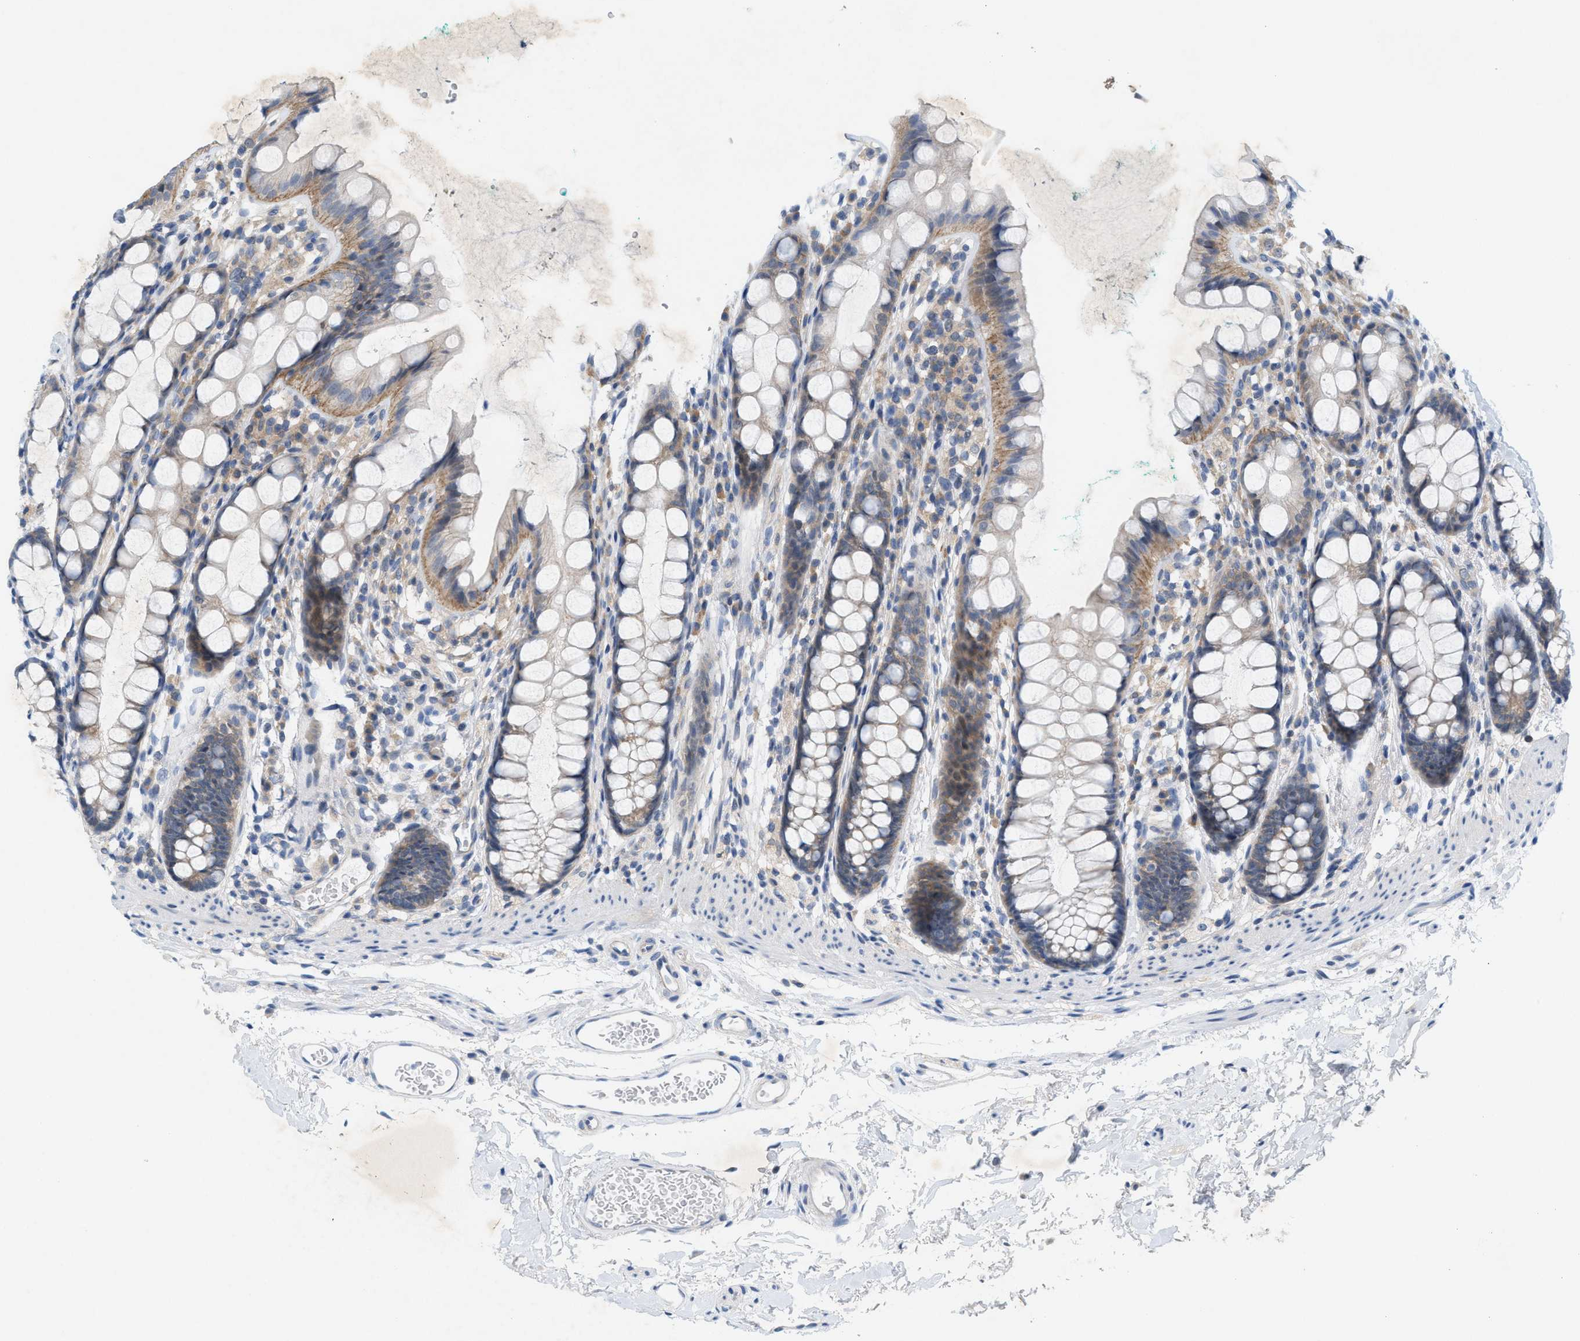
{"staining": {"intensity": "weak", "quantity": "25%-75%", "location": "cytoplasmic/membranous"}, "tissue": "rectum", "cell_type": "Glandular cells", "image_type": "normal", "snomed": [{"axis": "morphology", "description": "Normal tissue, NOS"}, {"axis": "topography", "description": "Rectum"}], "caption": "IHC (DAB) staining of normal rectum demonstrates weak cytoplasmic/membranous protein staining in about 25%-75% of glandular cells. The protein is stained brown, and the nuclei are stained in blue (DAB IHC with brightfield microscopy, high magnification).", "gene": "WIPI2", "patient": {"sex": "female", "age": 65}}